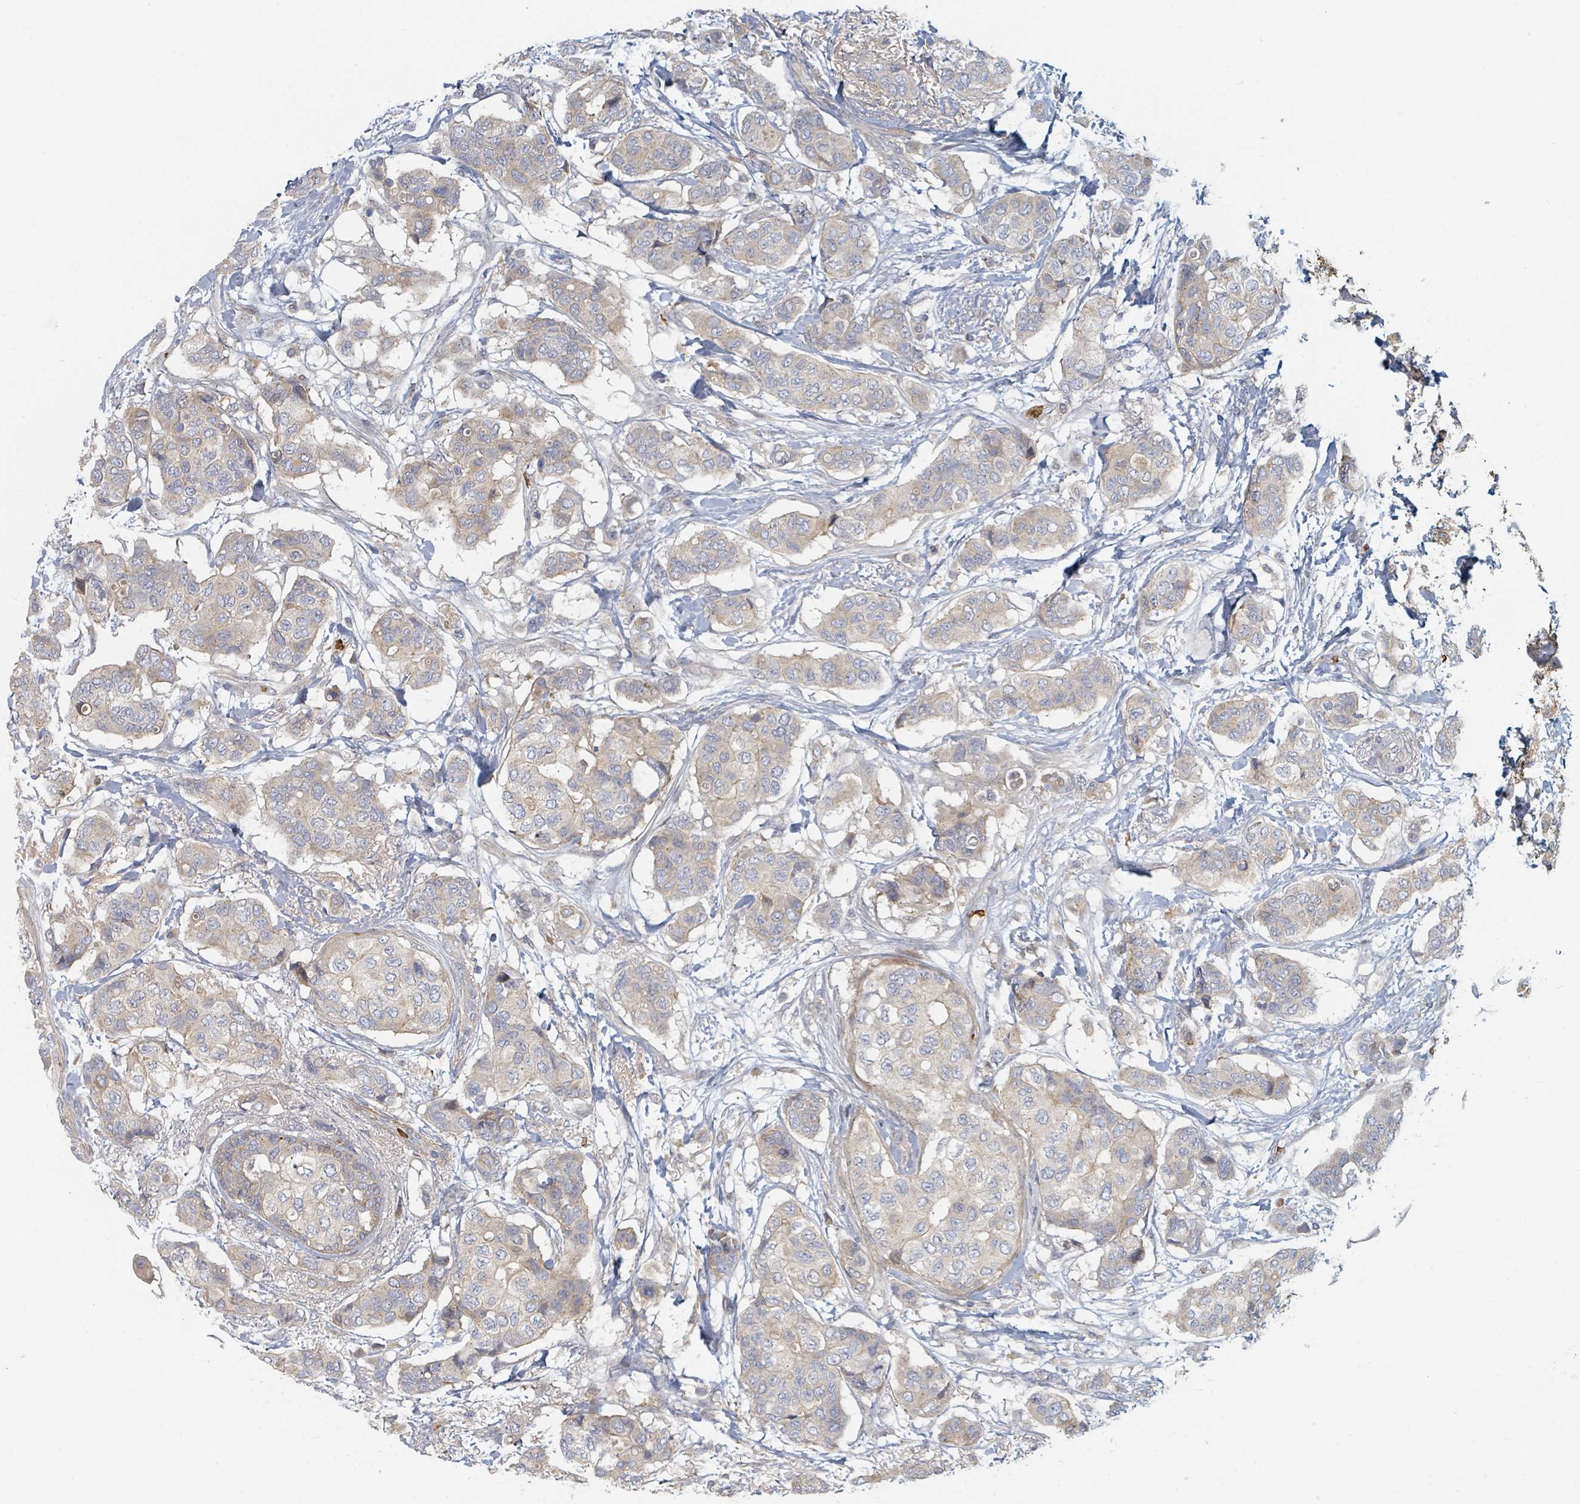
{"staining": {"intensity": "weak", "quantity": "25%-75%", "location": "cytoplasmic/membranous"}, "tissue": "breast cancer", "cell_type": "Tumor cells", "image_type": "cancer", "snomed": [{"axis": "morphology", "description": "Lobular carcinoma"}, {"axis": "topography", "description": "Breast"}], "caption": "Immunohistochemistry histopathology image of human breast cancer (lobular carcinoma) stained for a protein (brown), which exhibits low levels of weak cytoplasmic/membranous expression in approximately 25%-75% of tumor cells.", "gene": "TRPC4AP", "patient": {"sex": "female", "age": 51}}